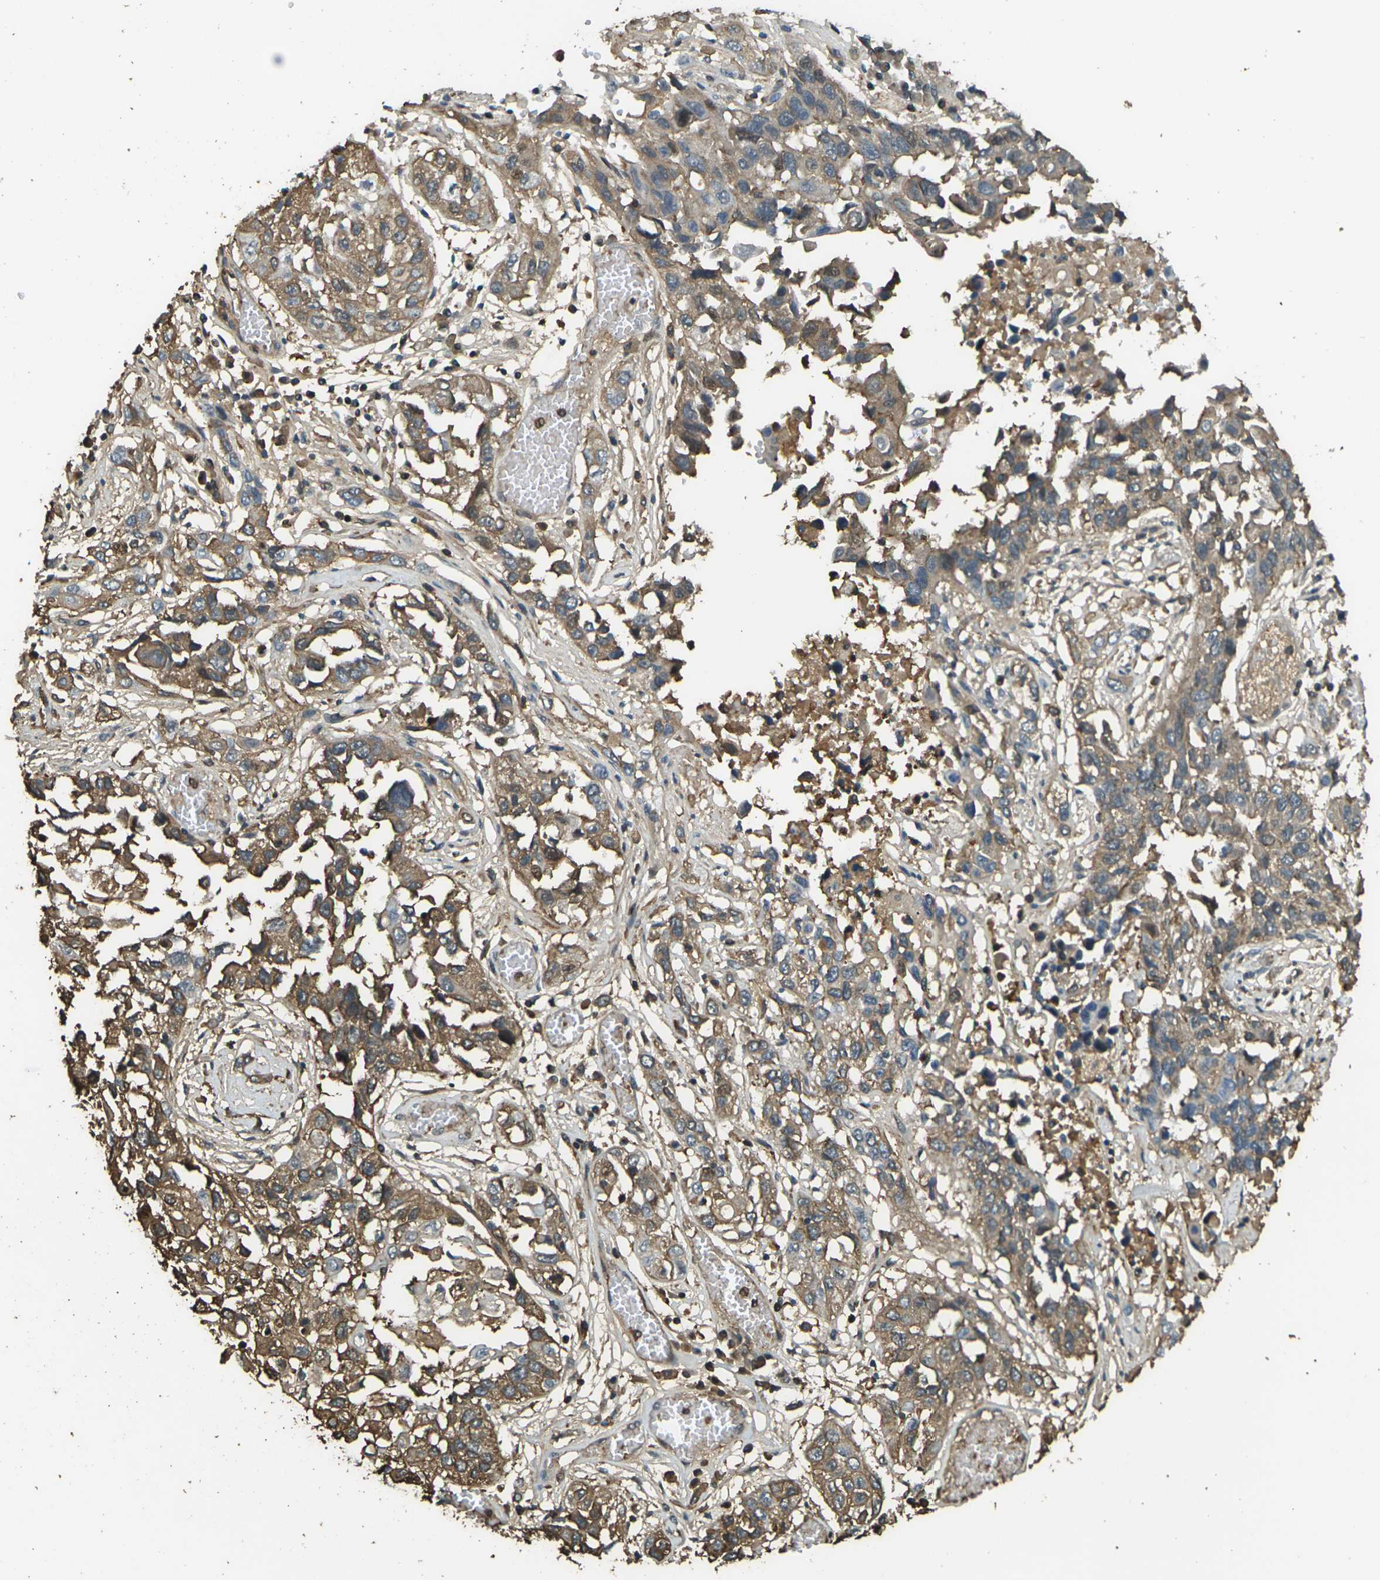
{"staining": {"intensity": "moderate", "quantity": ">75%", "location": "cytoplasmic/membranous"}, "tissue": "lung cancer", "cell_type": "Tumor cells", "image_type": "cancer", "snomed": [{"axis": "morphology", "description": "Squamous cell carcinoma, NOS"}, {"axis": "topography", "description": "Lung"}], "caption": "High-magnification brightfield microscopy of lung cancer (squamous cell carcinoma) stained with DAB (brown) and counterstained with hematoxylin (blue). tumor cells exhibit moderate cytoplasmic/membranous staining is appreciated in about>75% of cells. The protein of interest is stained brown, and the nuclei are stained in blue (DAB IHC with brightfield microscopy, high magnification).", "gene": "CYP1B1", "patient": {"sex": "male", "age": 71}}